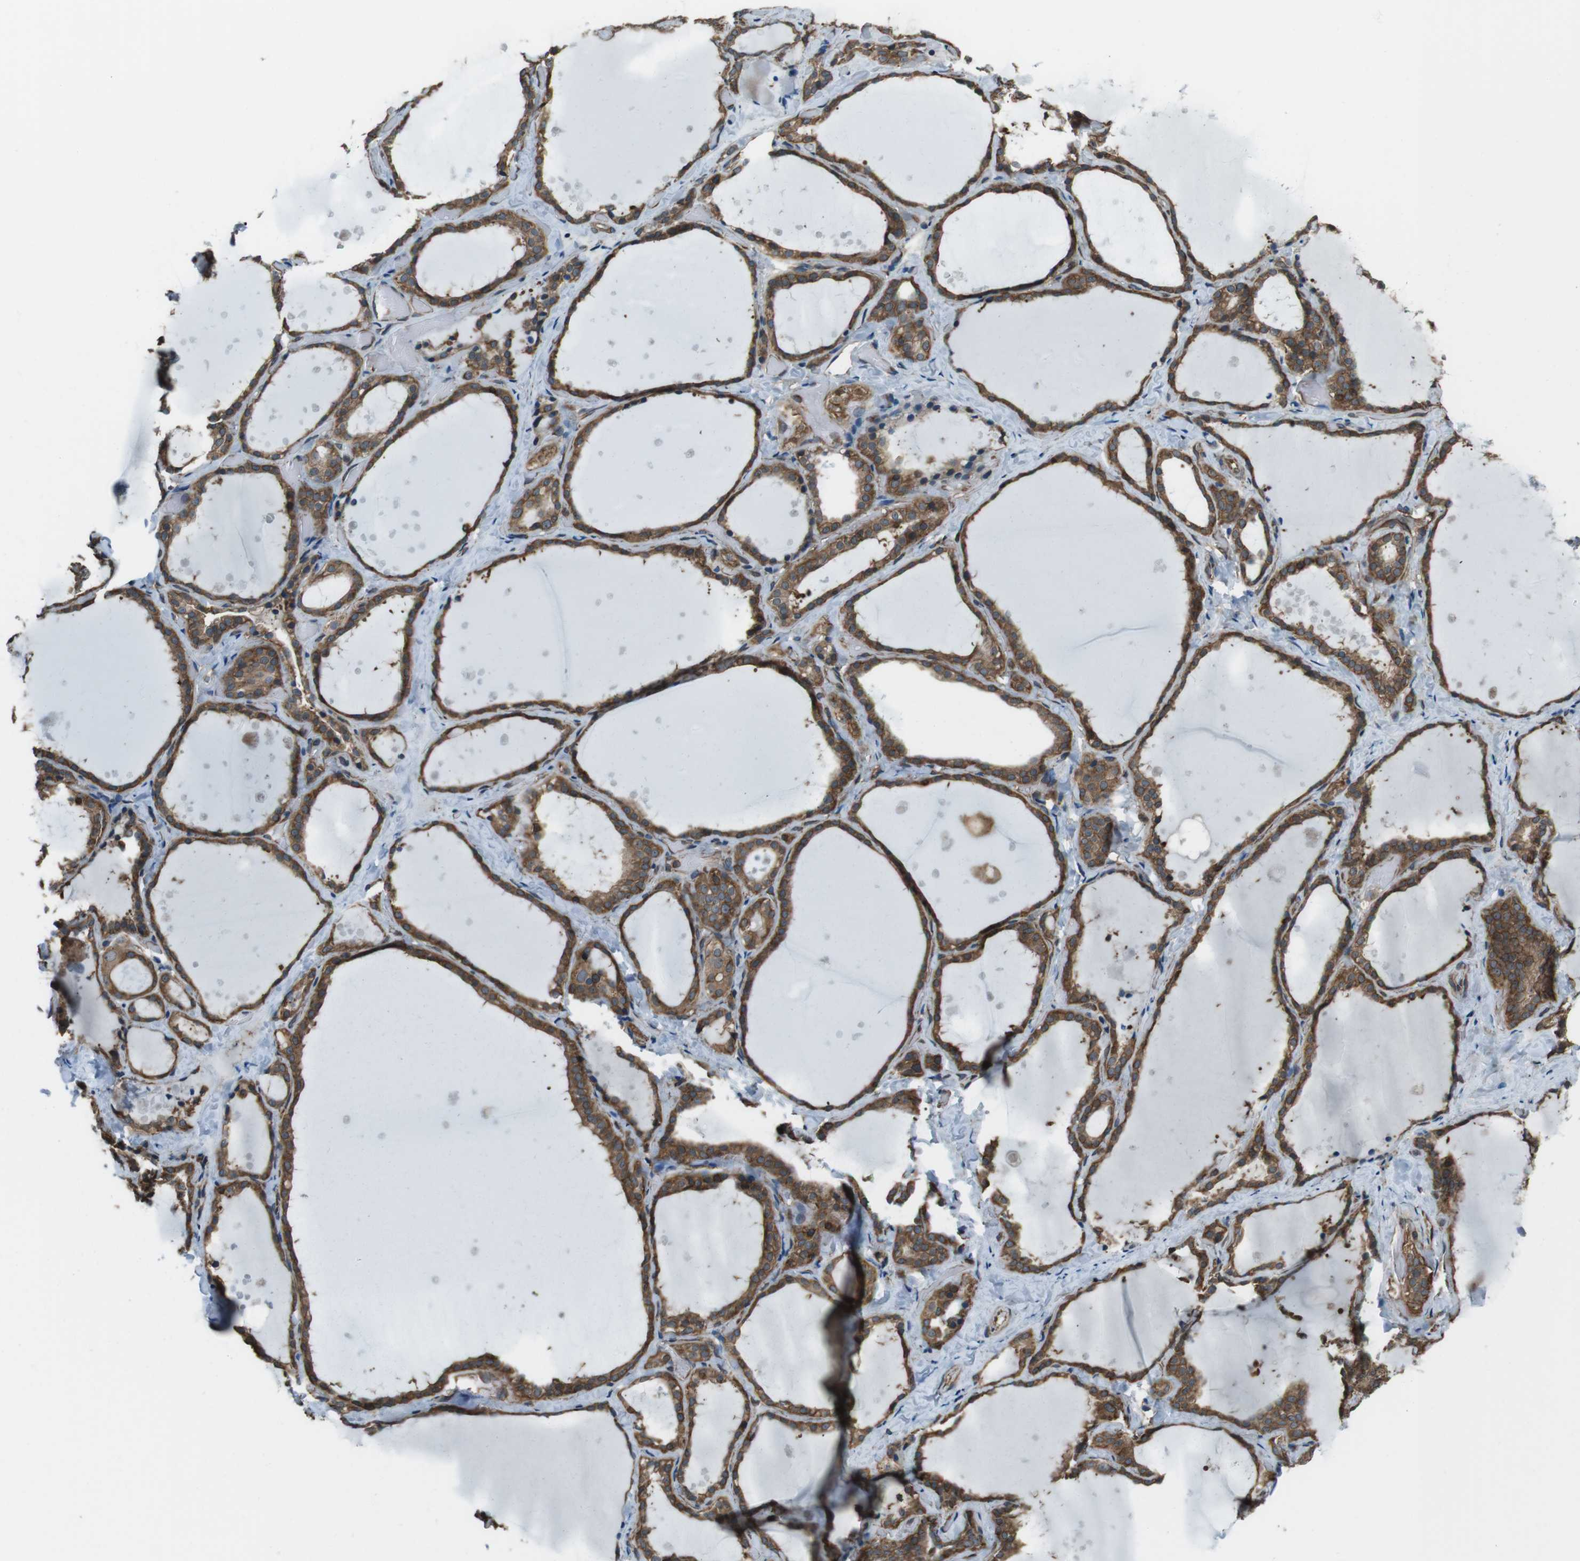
{"staining": {"intensity": "moderate", "quantity": ">75%", "location": "cytoplasmic/membranous"}, "tissue": "thyroid gland", "cell_type": "Glandular cells", "image_type": "normal", "snomed": [{"axis": "morphology", "description": "Normal tissue, NOS"}, {"axis": "topography", "description": "Thyroid gland"}], "caption": "About >75% of glandular cells in unremarkable human thyroid gland display moderate cytoplasmic/membranous protein positivity as visualized by brown immunohistochemical staining.", "gene": "PA2G4", "patient": {"sex": "female", "age": 44}}